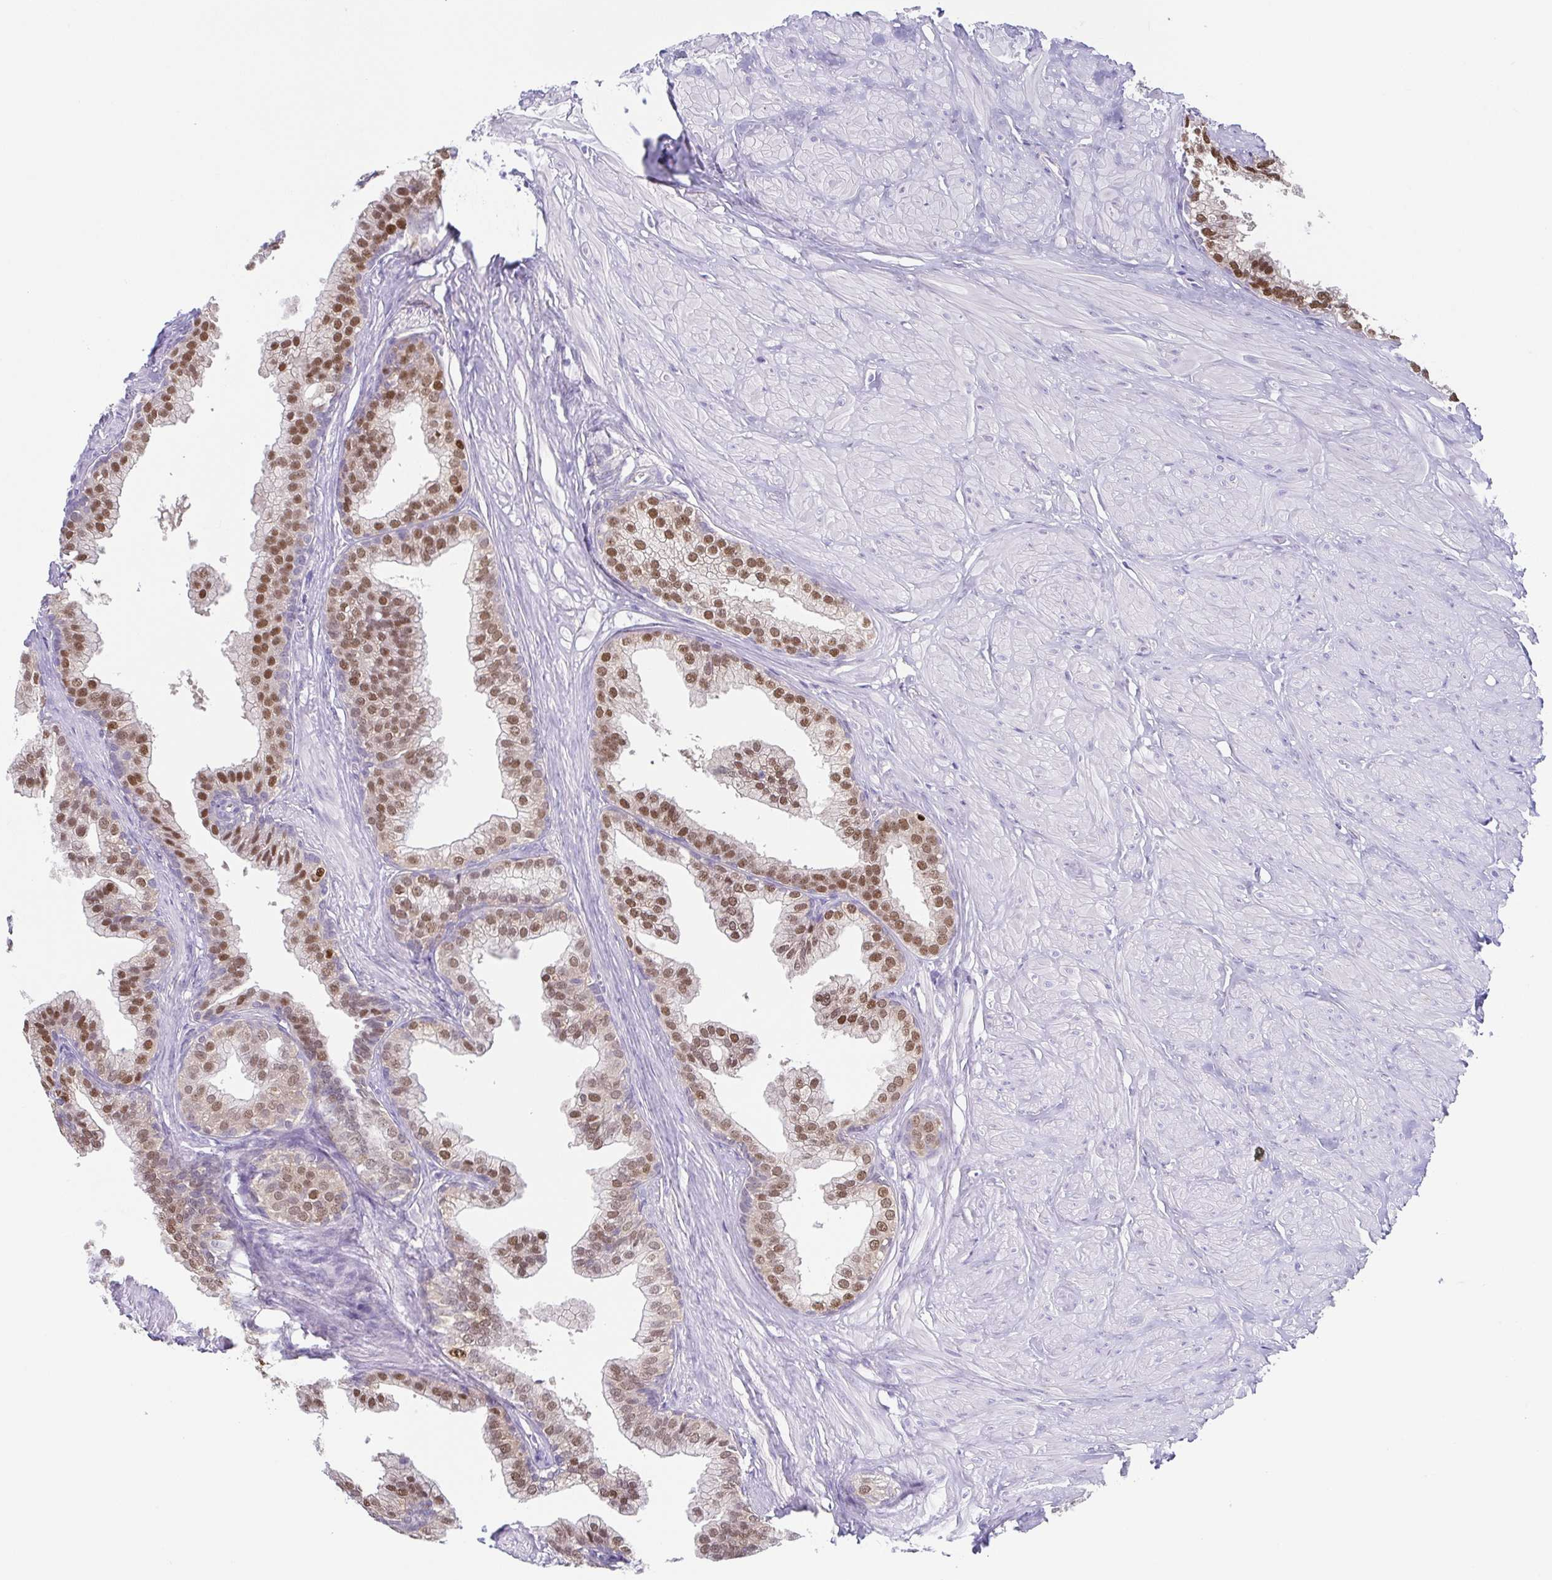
{"staining": {"intensity": "strong", "quantity": "25%-75%", "location": "nuclear"}, "tissue": "prostate", "cell_type": "Glandular cells", "image_type": "normal", "snomed": [{"axis": "morphology", "description": "Normal tissue, NOS"}, {"axis": "topography", "description": "Prostate"}, {"axis": "topography", "description": "Peripheral nerve tissue"}], "caption": "Brown immunohistochemical staining in normal human prostate reveals strong nuclear positivity in approximately 25%-75% of glandular cells.", "gene": "UBE2Q1", "patient": {"sex": "male", "age": 55}}